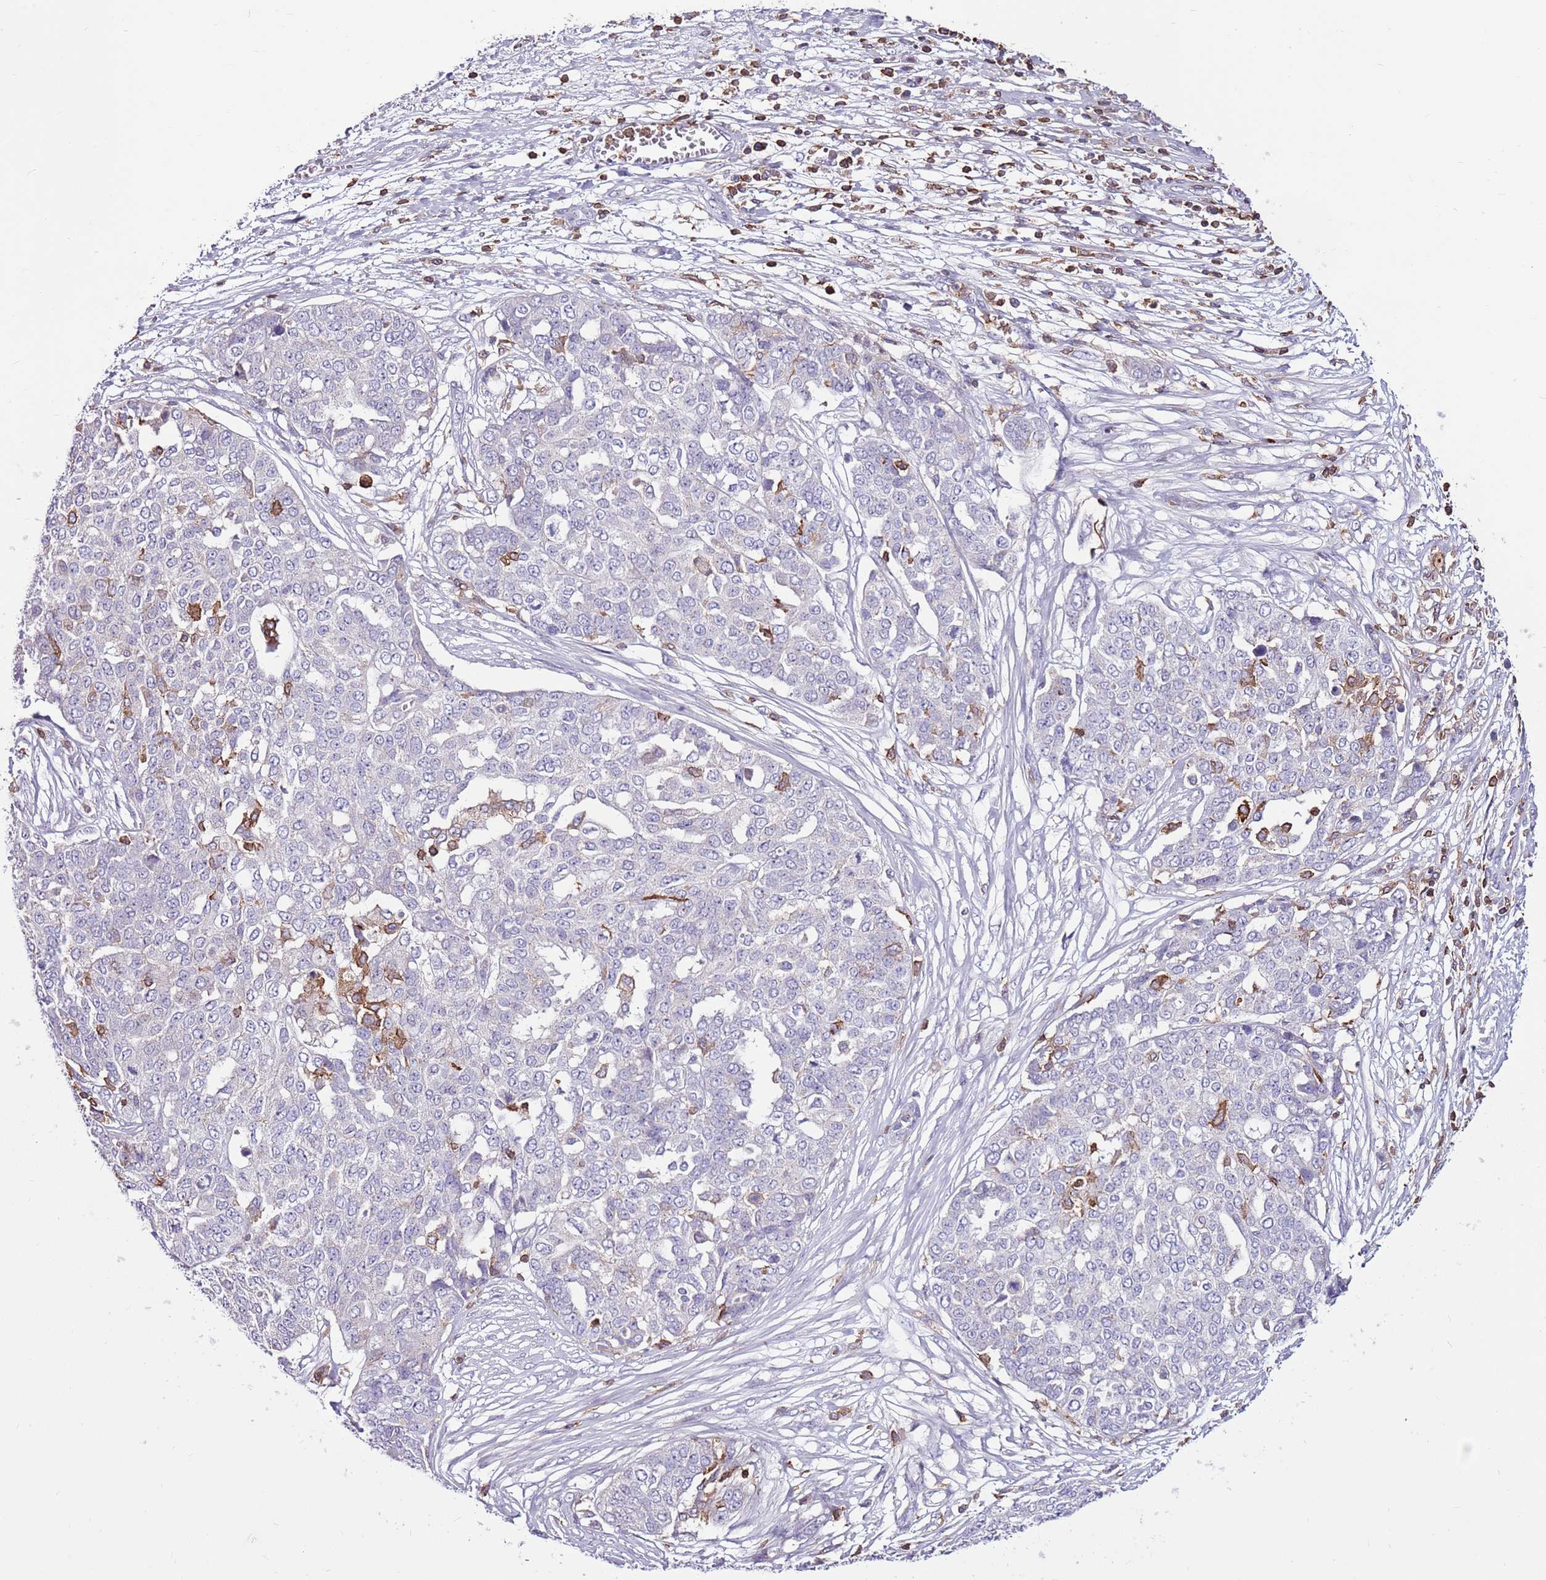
{"staining": {"intensity": "negative", "quantity": "none", "location": "none"}, "tissue": "ovarian cancer", "cell_type": "Tumor cells", "image_type": "cancer", "snomed": [{"axis": "morphology", "description": "Cystadenocarcinoma, serous, NOS"}, {"axis": "topography", "description": "Soft tissue"}, {"axis": "topography", "description": "Ovary"}], "caption": "Histopathology image shows no protein staining in tumor cells of ovarian cancer tissue. (Stains: DAB (3,3'-diaminobenzidine) IHC with hematoxylin counter stain, Microscopy: brightfield microscopy at high magnification).", "gene": "ZSWIM1", "patient": {"sex": "female", "age": 57}}